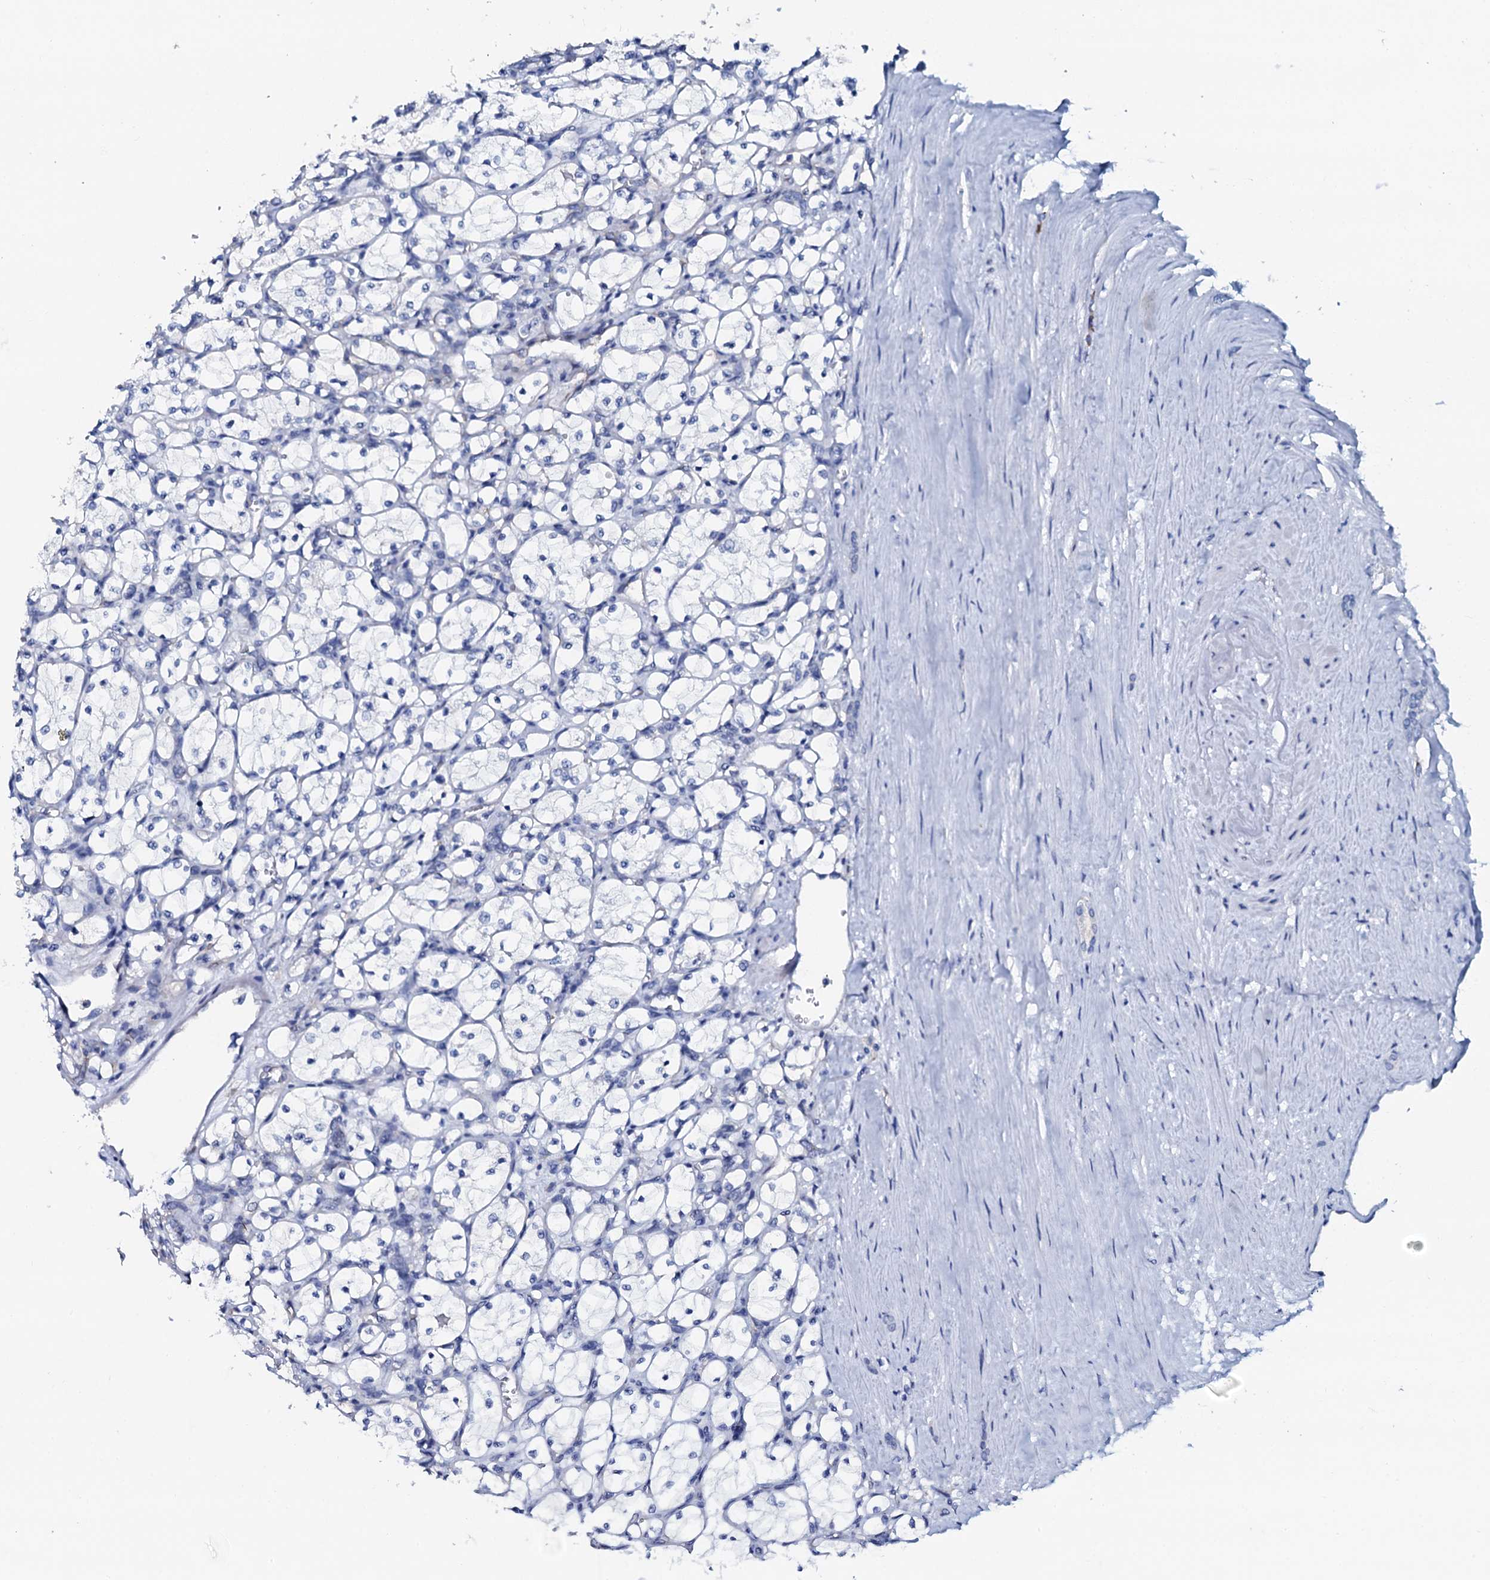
{"staining": {"intensity": "negative", "quantity": "none", "location": "none"}, "tissue": "renal cancer", "cell_type": "Tumor cells", "image_type": "cancer", "snomed": [{"axis": "morphology", "description": "Adenocarcinoma, NOS"}, {"axis": "topography", "description": "Kidney"}], "caption": "Immunohistochemical staining of renal adenocarcinoma reveals no significant expression in tumor cells. (Stains: DAB (3,3'-diaminobenzidine) IHC with hematoxylin counter stain, Microscopy: brightfield microscopy at high magnification).", "gene": "AMER2", "patient": {"sex": "female", "age": 69}}